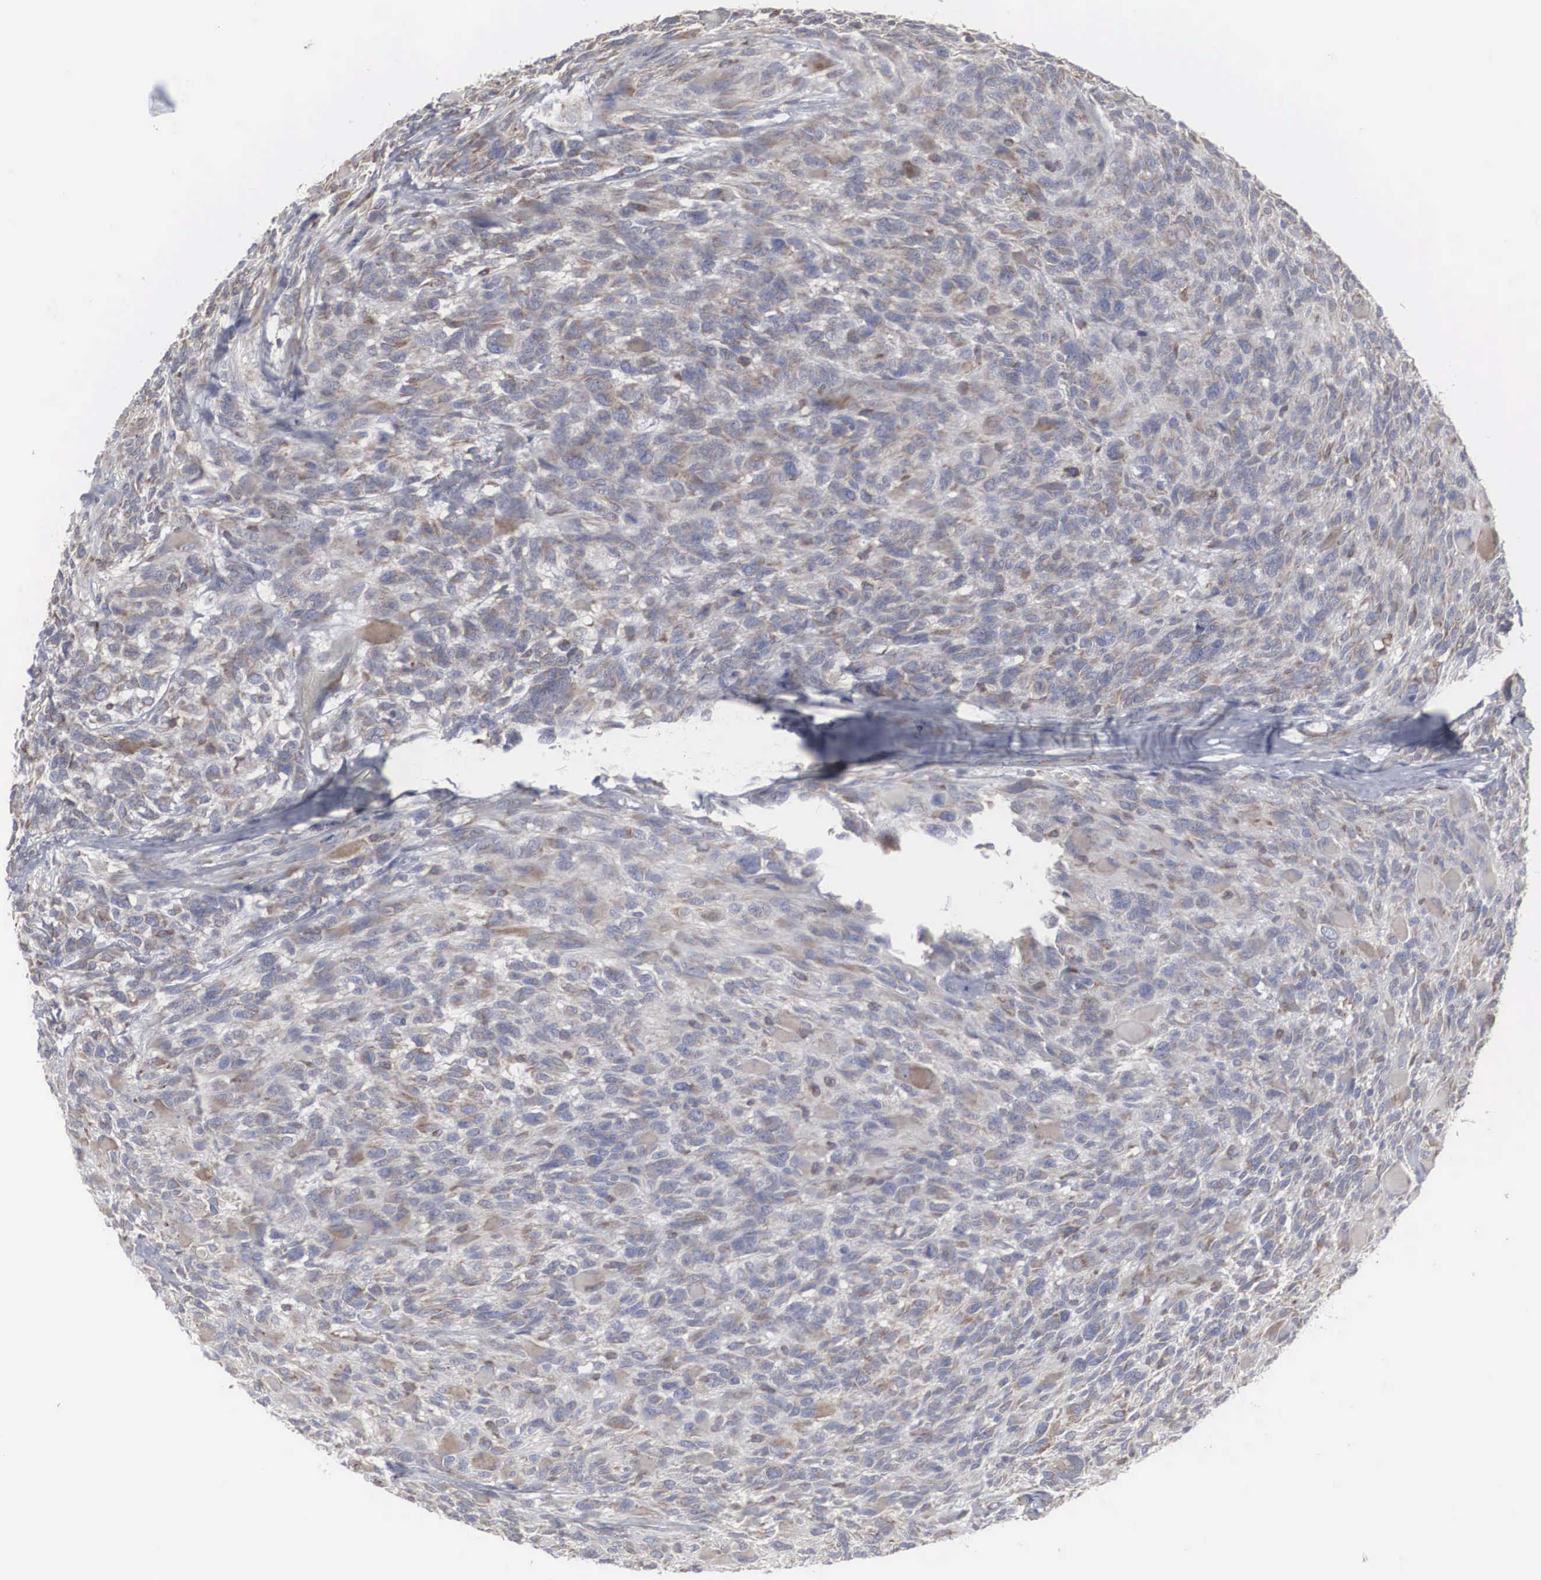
{"staining": {"intensity": "moderate", "quantity": "25%-75%", "location": "cytoplasmic/membranous"}, "tissue": "glioma", "cell_type": "Tumor cells", "image_type": "cancer", "snomed": [{"axis": "morphology", "description": "Glioma, malignant, High grade"}, {"axis": "topography", "description": "Brain"}], "caption": "Human glioma stained with a protein marker exhibits moderate staining in tumor cells.", "gene": "MIA2", "patient": {"sex": "male", "age": 69}}